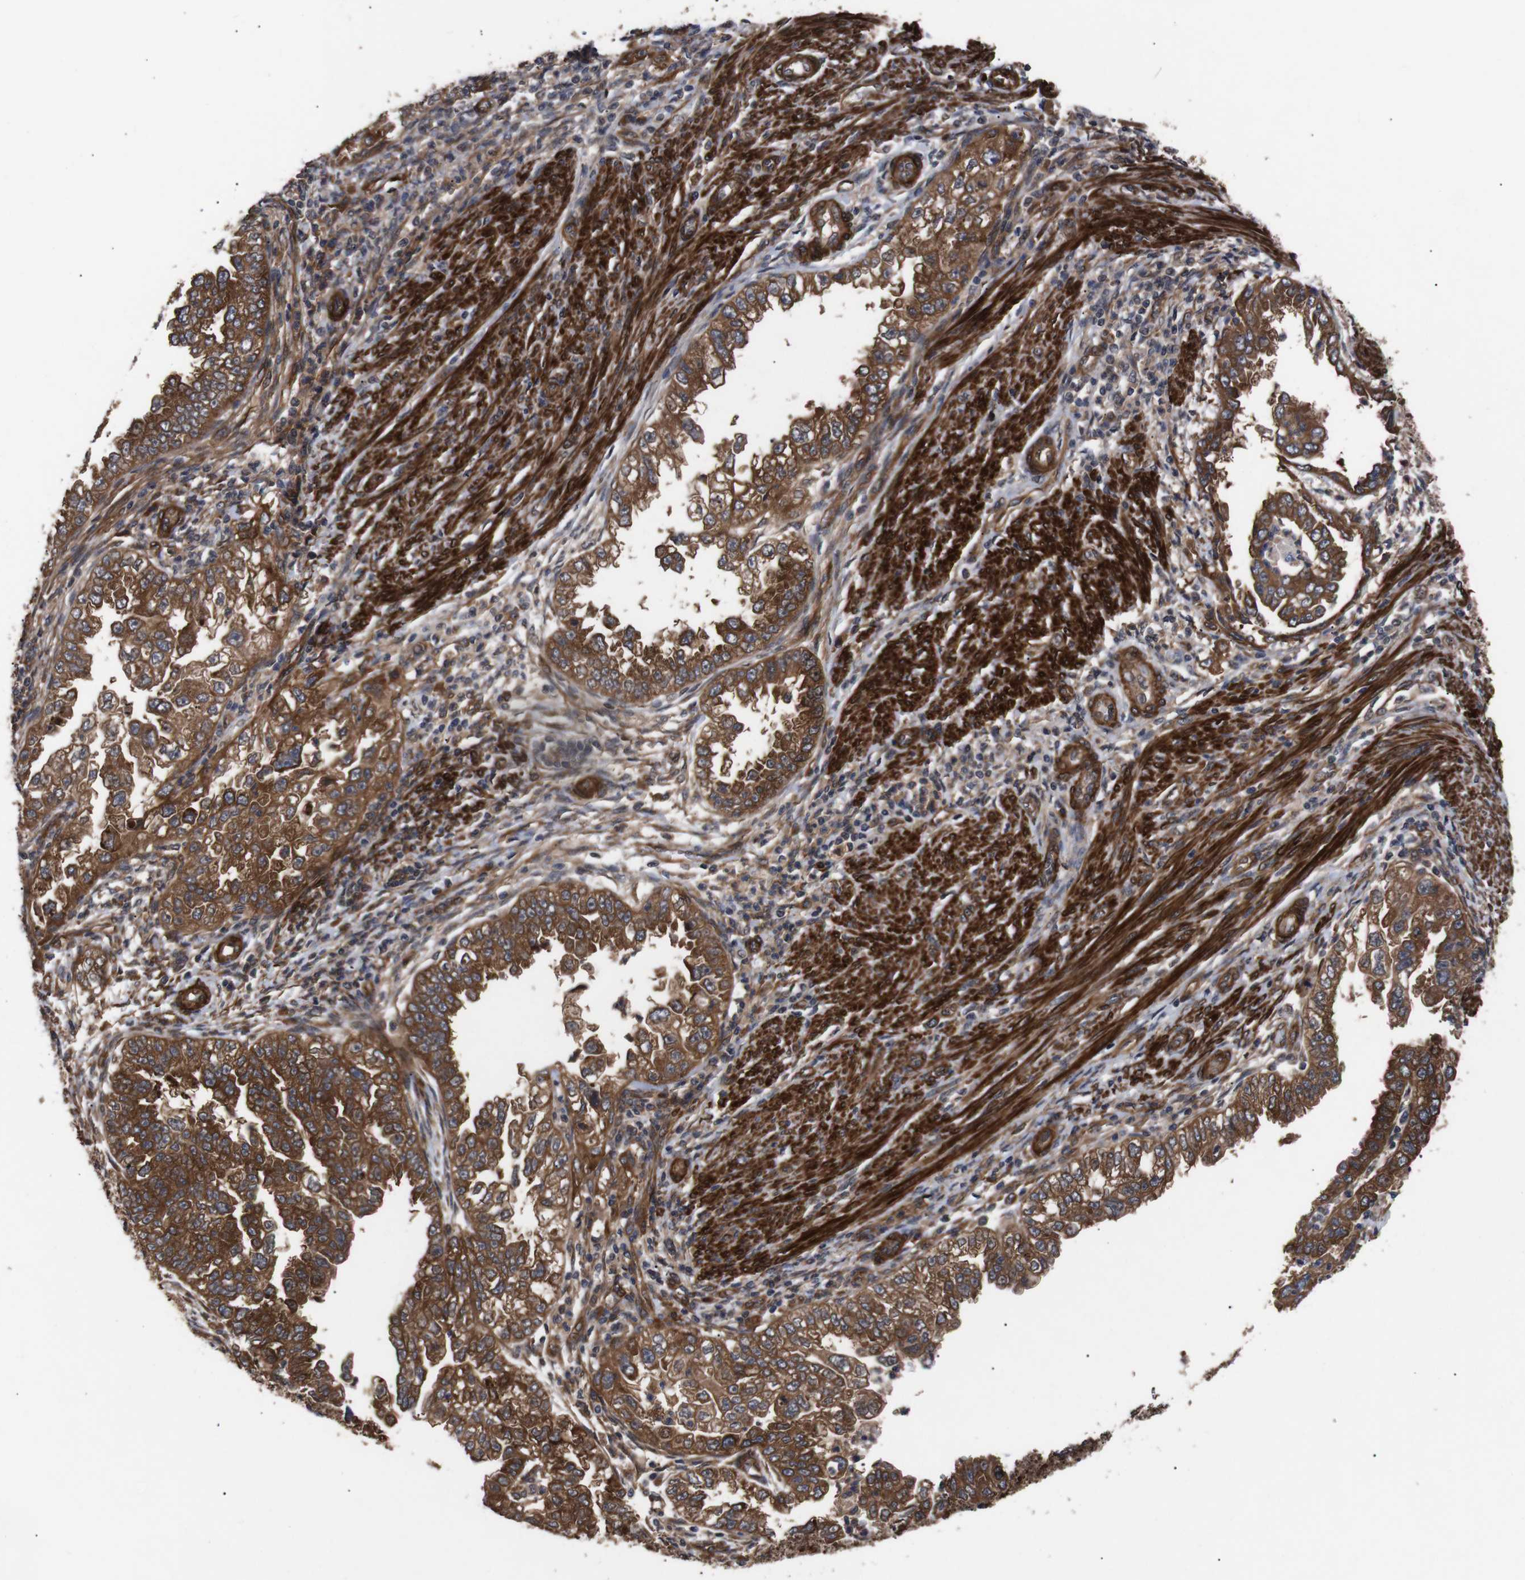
{"staining": {"intensity": "strong", "quantity": ">75%", "location": "cytoplasmic/membranous"}, "tissue": "endometrial cancer", "cell_type": "Tumor cells", "image_type": "cancer", "snomed": [{"axis": "morphology", "description": "Adenocarcinoma, NOS"}, {"axis": "topography", "description": "Endometrium"}], "caption": "Immunohistochemistry staining of adenocarcinoma (endometrial), which displays high levels of strong cytoplasmic/membranous positivity in approximately >75% of tumor cells indicating strong cytoplasmic/membranous protein staining. The staining was performed using DAB (brown) for protein detection and nuclei were counterstained in hematoxylin (blue).", "gene": "PAWR", "patient": {"sex": "female", "age": 85}}